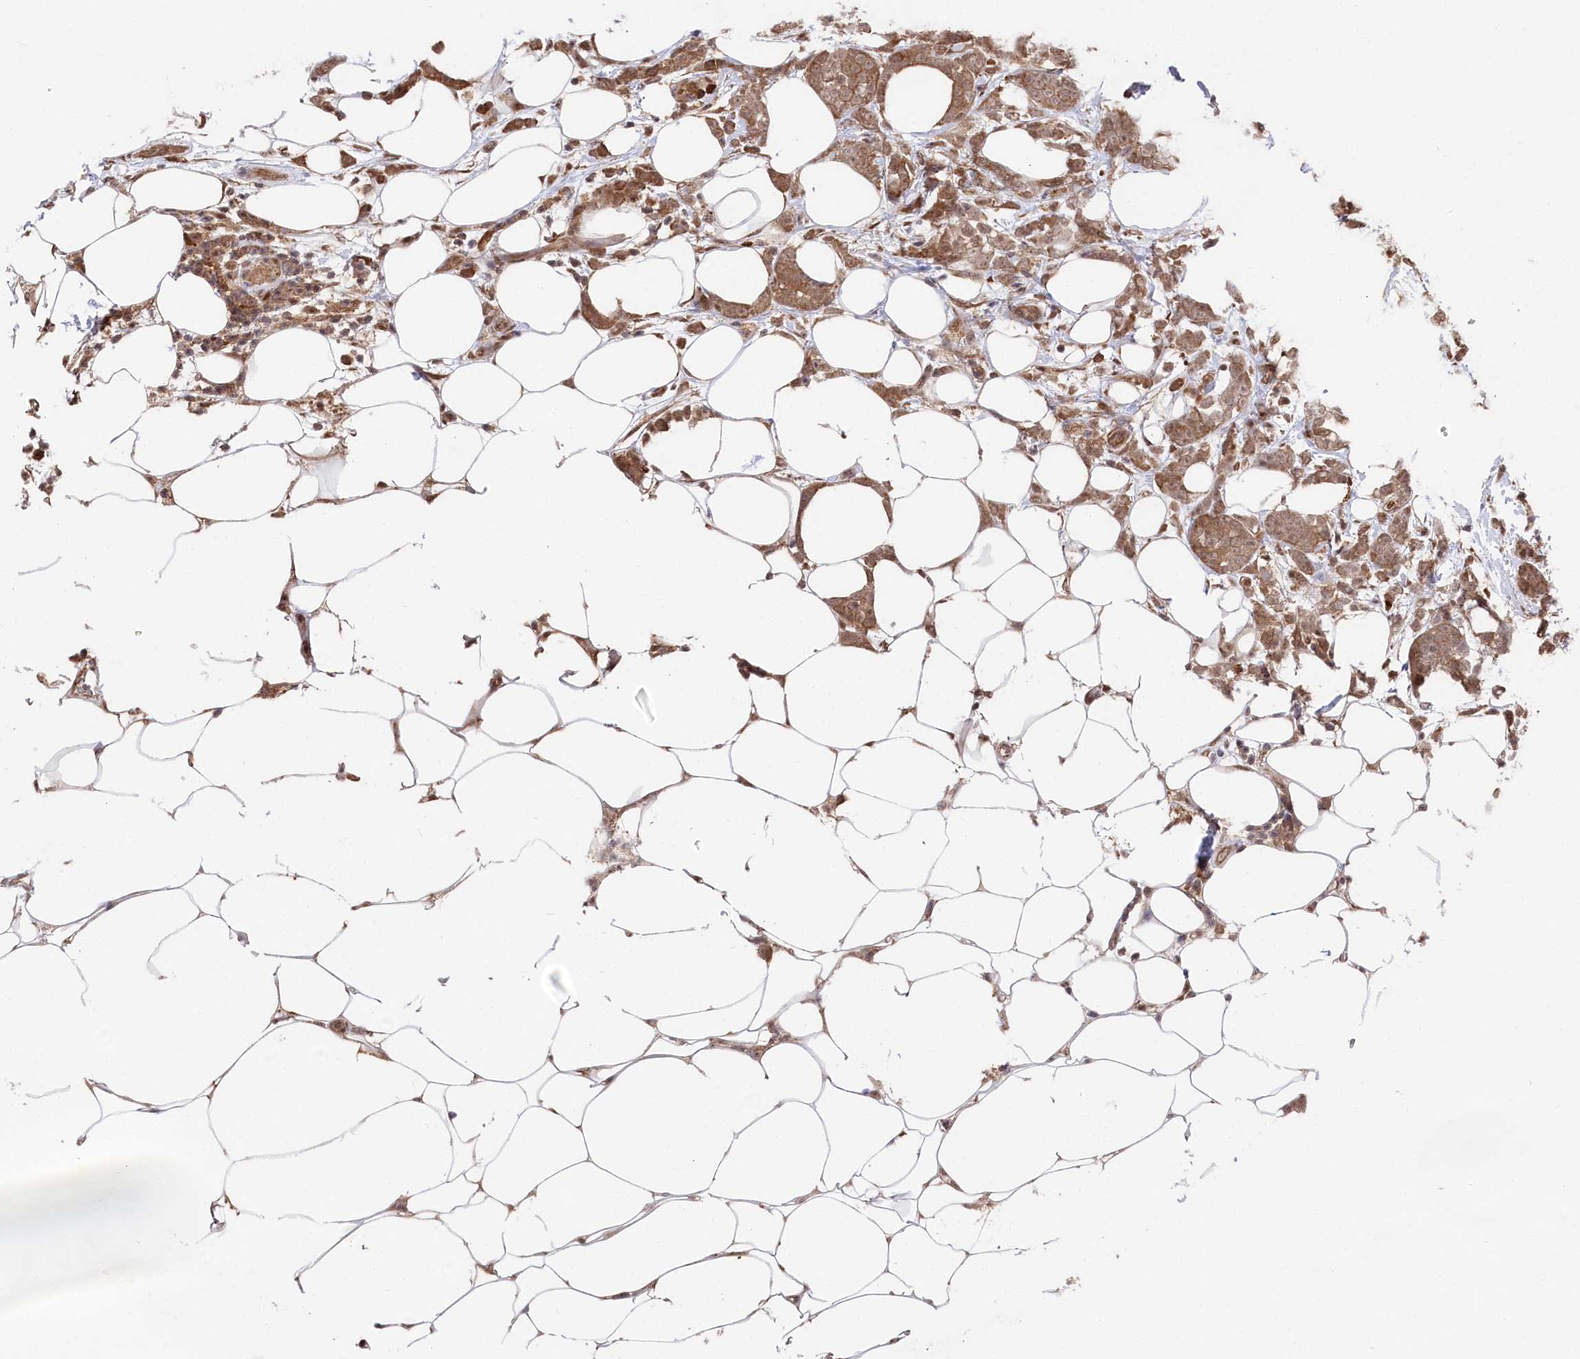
{"staining": {"intensity": "moderate", "quantity": ">75%", "location": "cytoplasmic/membranous"}, "tissue": "breast cancer", "cell_type": "Tumor cells", "image_type": "cancer", "snomed": [{"axis": "morphology", "description": "Lobular carcinoma"}, {"axis": "topography", "description": "Breast"}], "caption": "Human breast lobular carcinoma stained with a brown dye demonstrates moderate cytoplasmic/membranous positive staining in about >75% of tumor cells.", "gene": "PSMA1", "patient": {"sex": "female", "age": 58}}